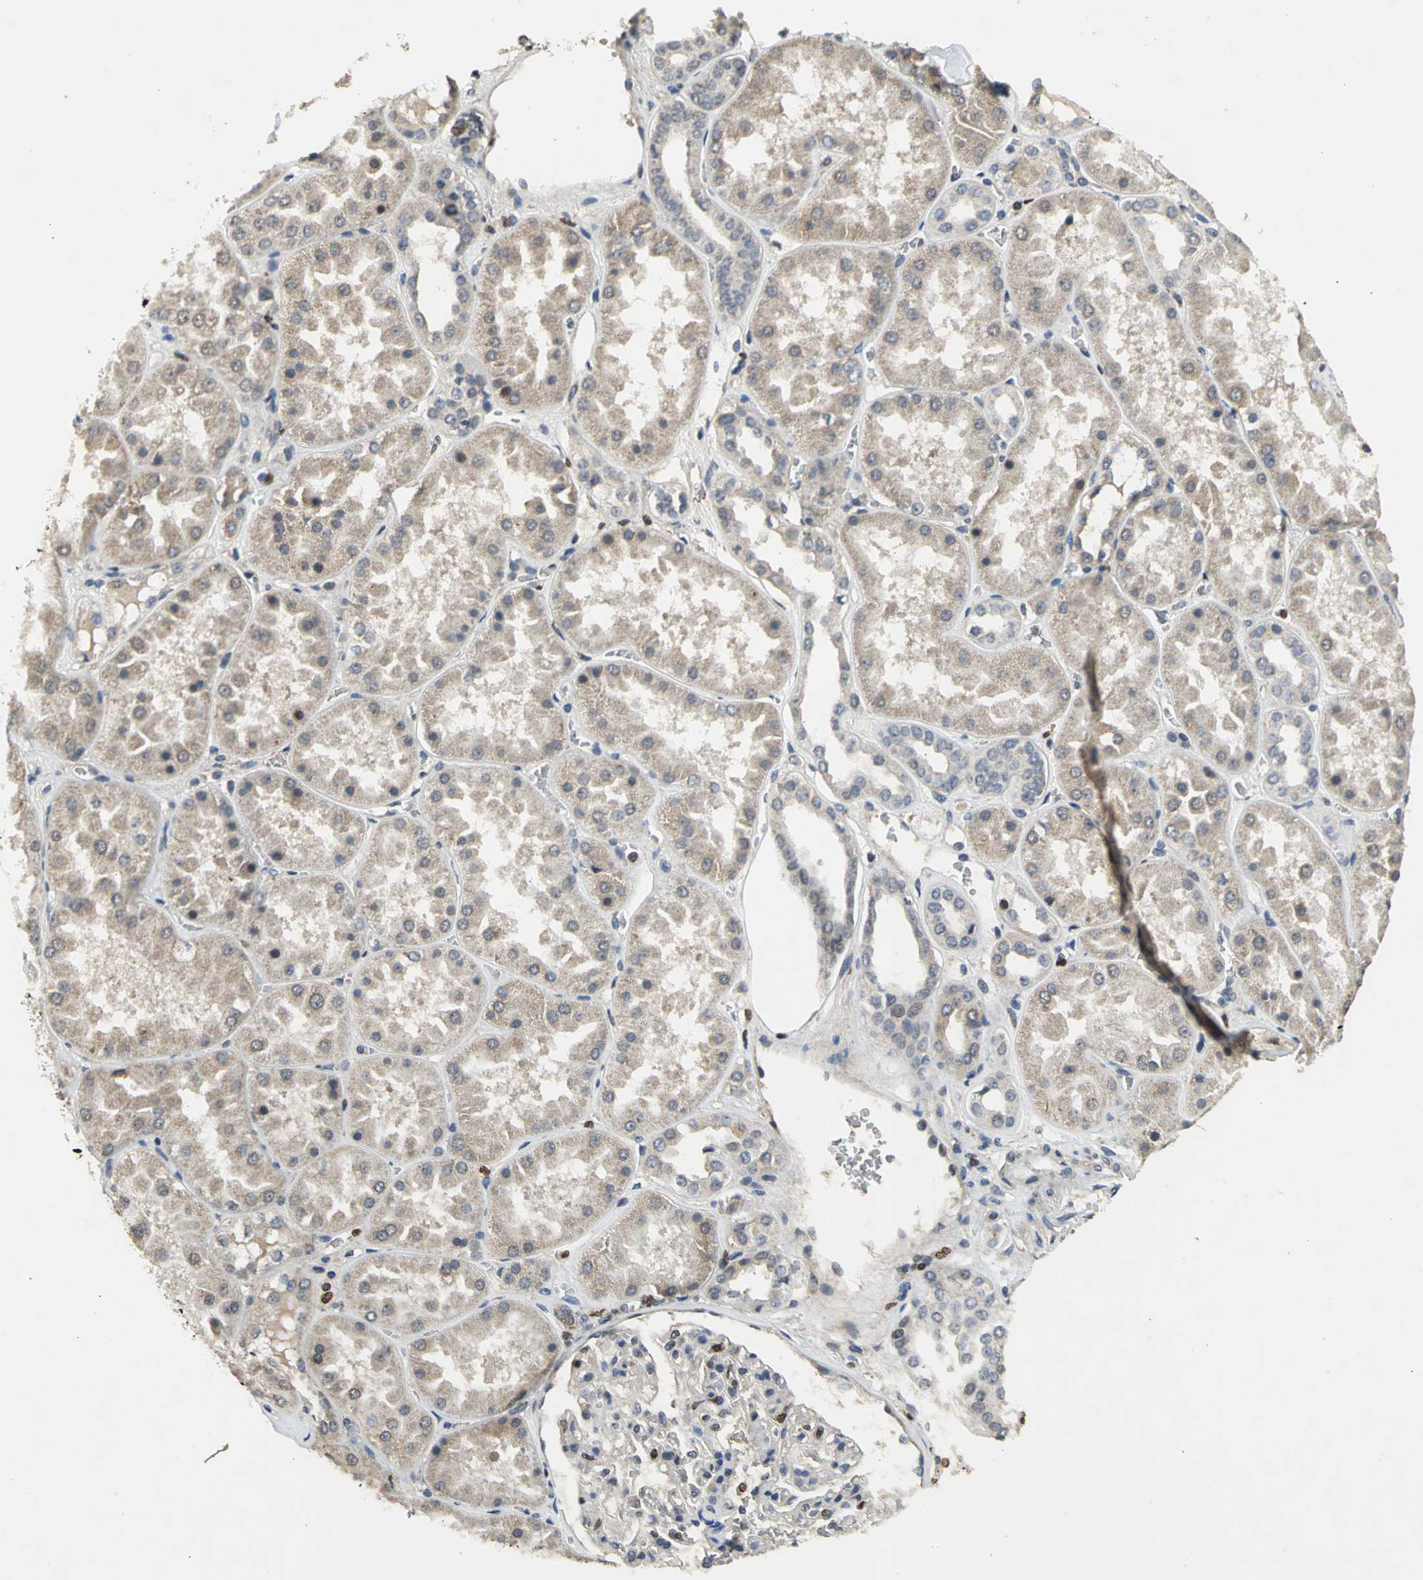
{"staining": {"intensity": "strong", "quantity": "<25%", "location": "nuclear"}, "tissue": "kidney", "cell_type": "Cells in glomeruli", "image_type": "normal", "snomed": [{"axis": "morphology", "description": "Normal tissue, NOS"}, {"axis": "topography", "description": "Kidney"}], "caption": "A medium amount of strong nuclear expression is identified in about <25% of cells in glomeruli in normal kidney.", "gene": "AHR", "patient": {"sex": "female", "age": 56}}